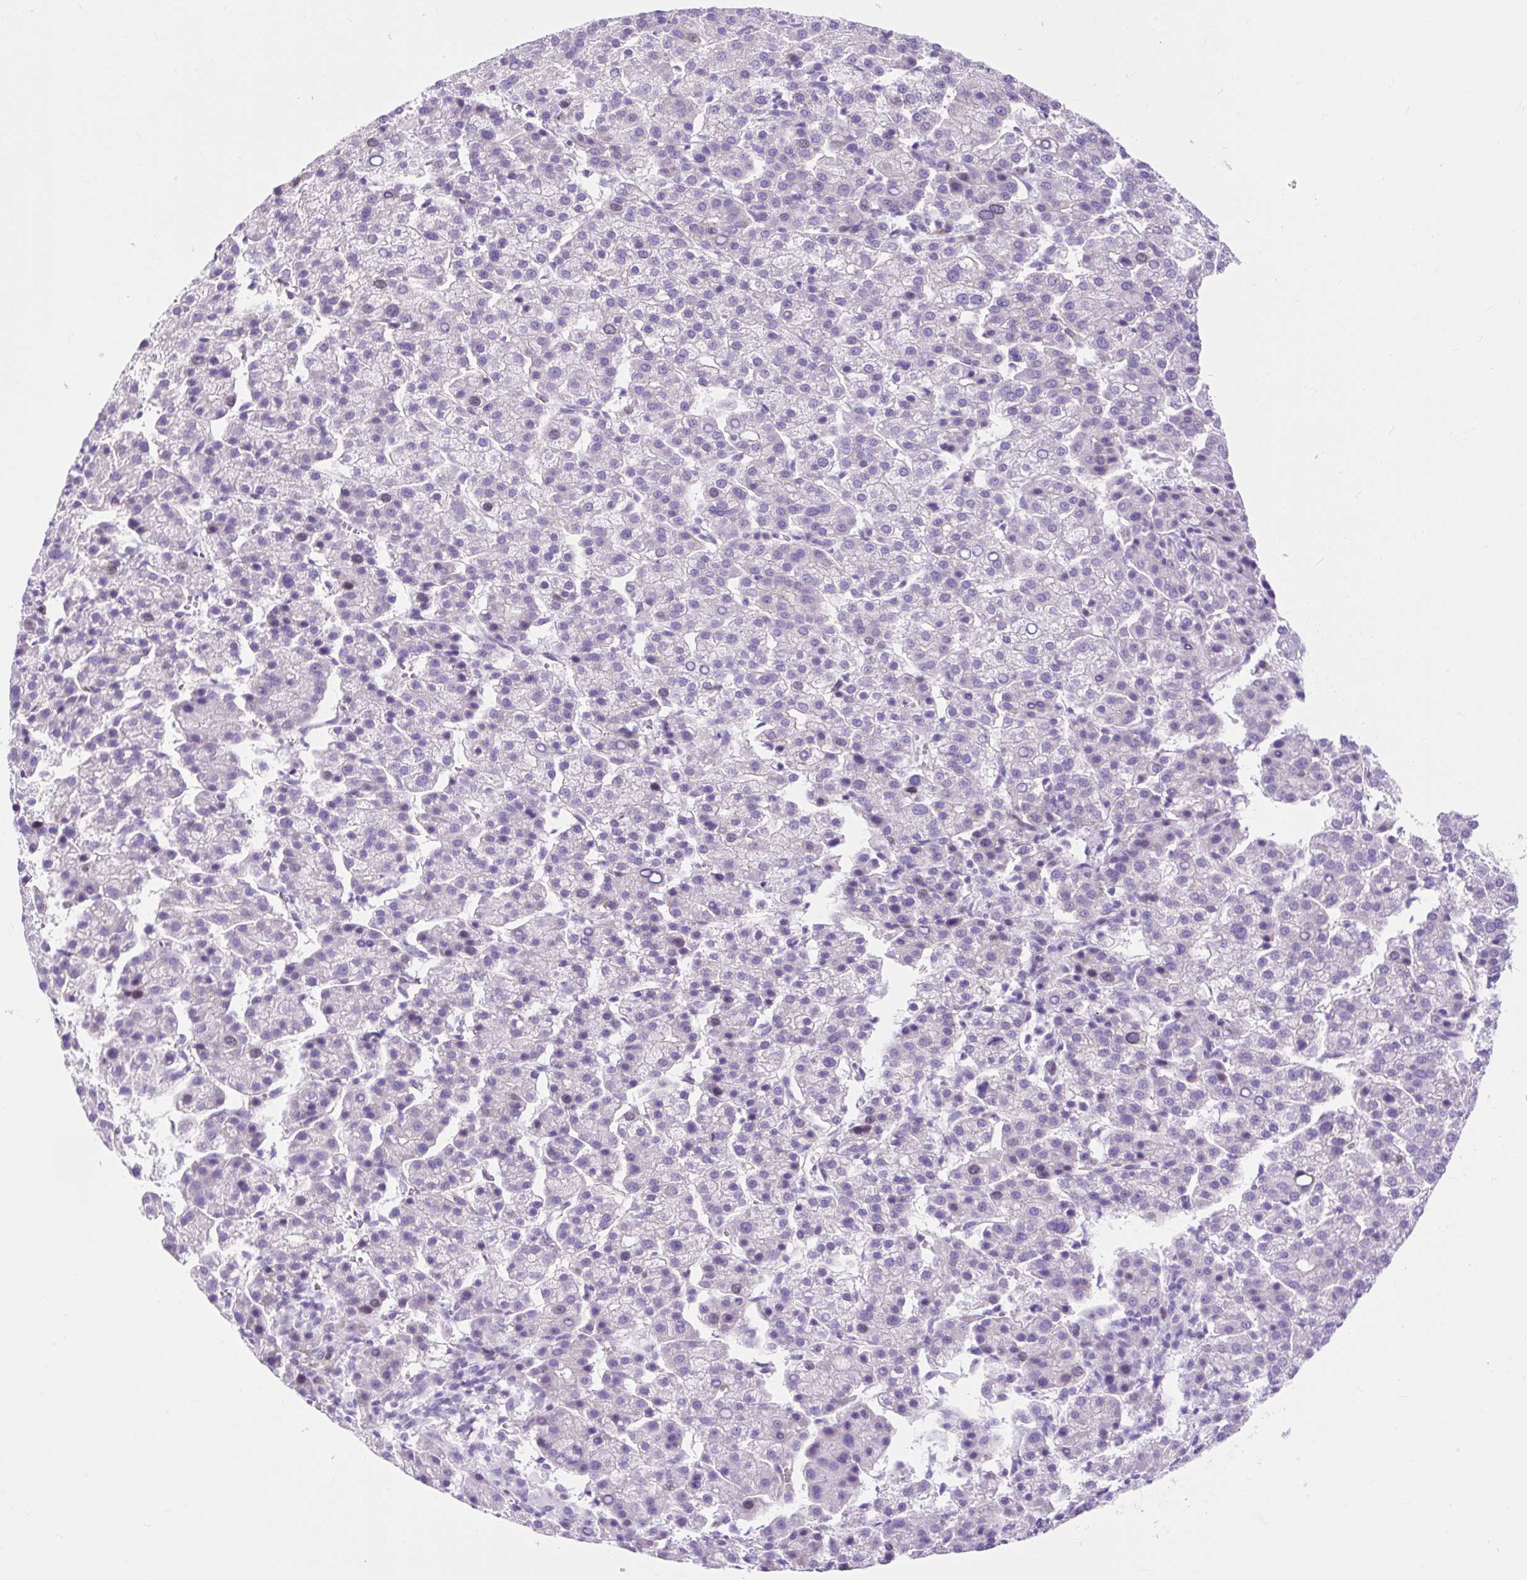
{"staining": {"intensity": "negative", "quantity": "none", "location": "none"}, "tissue": "liver cancer", "cell_type": "Tumor cells", "image_type": "cancer", "snomed": [{"axis": "morphology", "description": "Carcinoma, Hepatocellular, NOS"}, {"axis": "topography", "description": "Liver"}], "caption": "This photomicrograph is of liver hepatocellular carcinoma stained with immunohistochemistry (IHC) to label a protein in brown with the nuclei are counter-stained blue. There is no expression in tumor cells.", "gene": "HIP1R", "patient": {"sex": "female", "age": 58}}